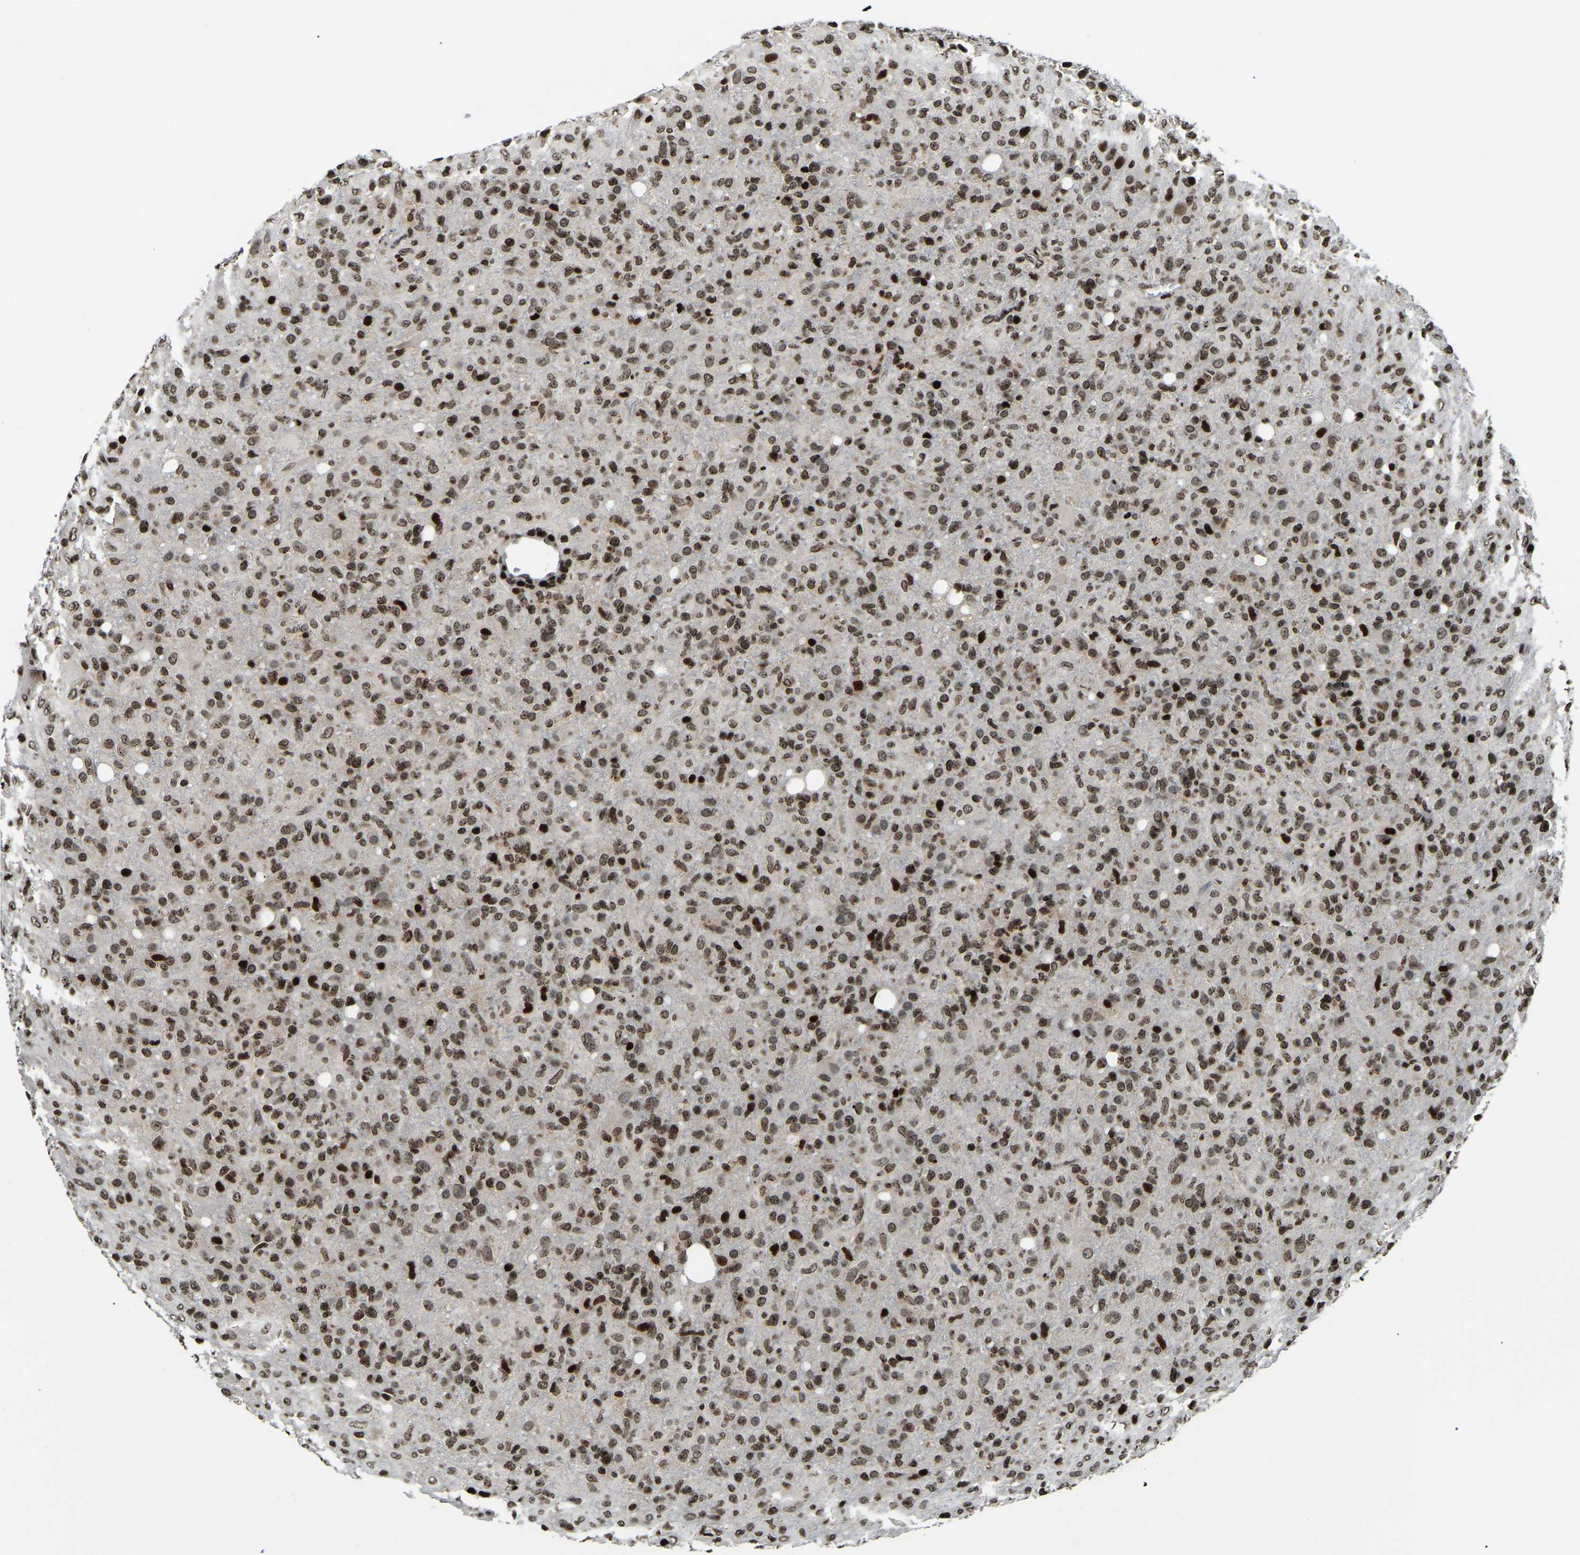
{"staining": {"intensity": "moderate", "quantity": ">75%", "location": "nuclear"}, "tissue": "glioma", "cell_type": "Tumor cells", "image_type": "cancer", "snomed": [{"axis": "morphology", "description": "Glioma, malignant, High grade"}, {"axis": "topography", "description": "Brain"}], "caption": "A photomicrograph showing moderate nuclear staining in about >75% of tumor cells in glioma, as visualized by brown immunohistochemical staining.", "gene": "LRRC61", "patient": {"sex": "female", "age": 57}}